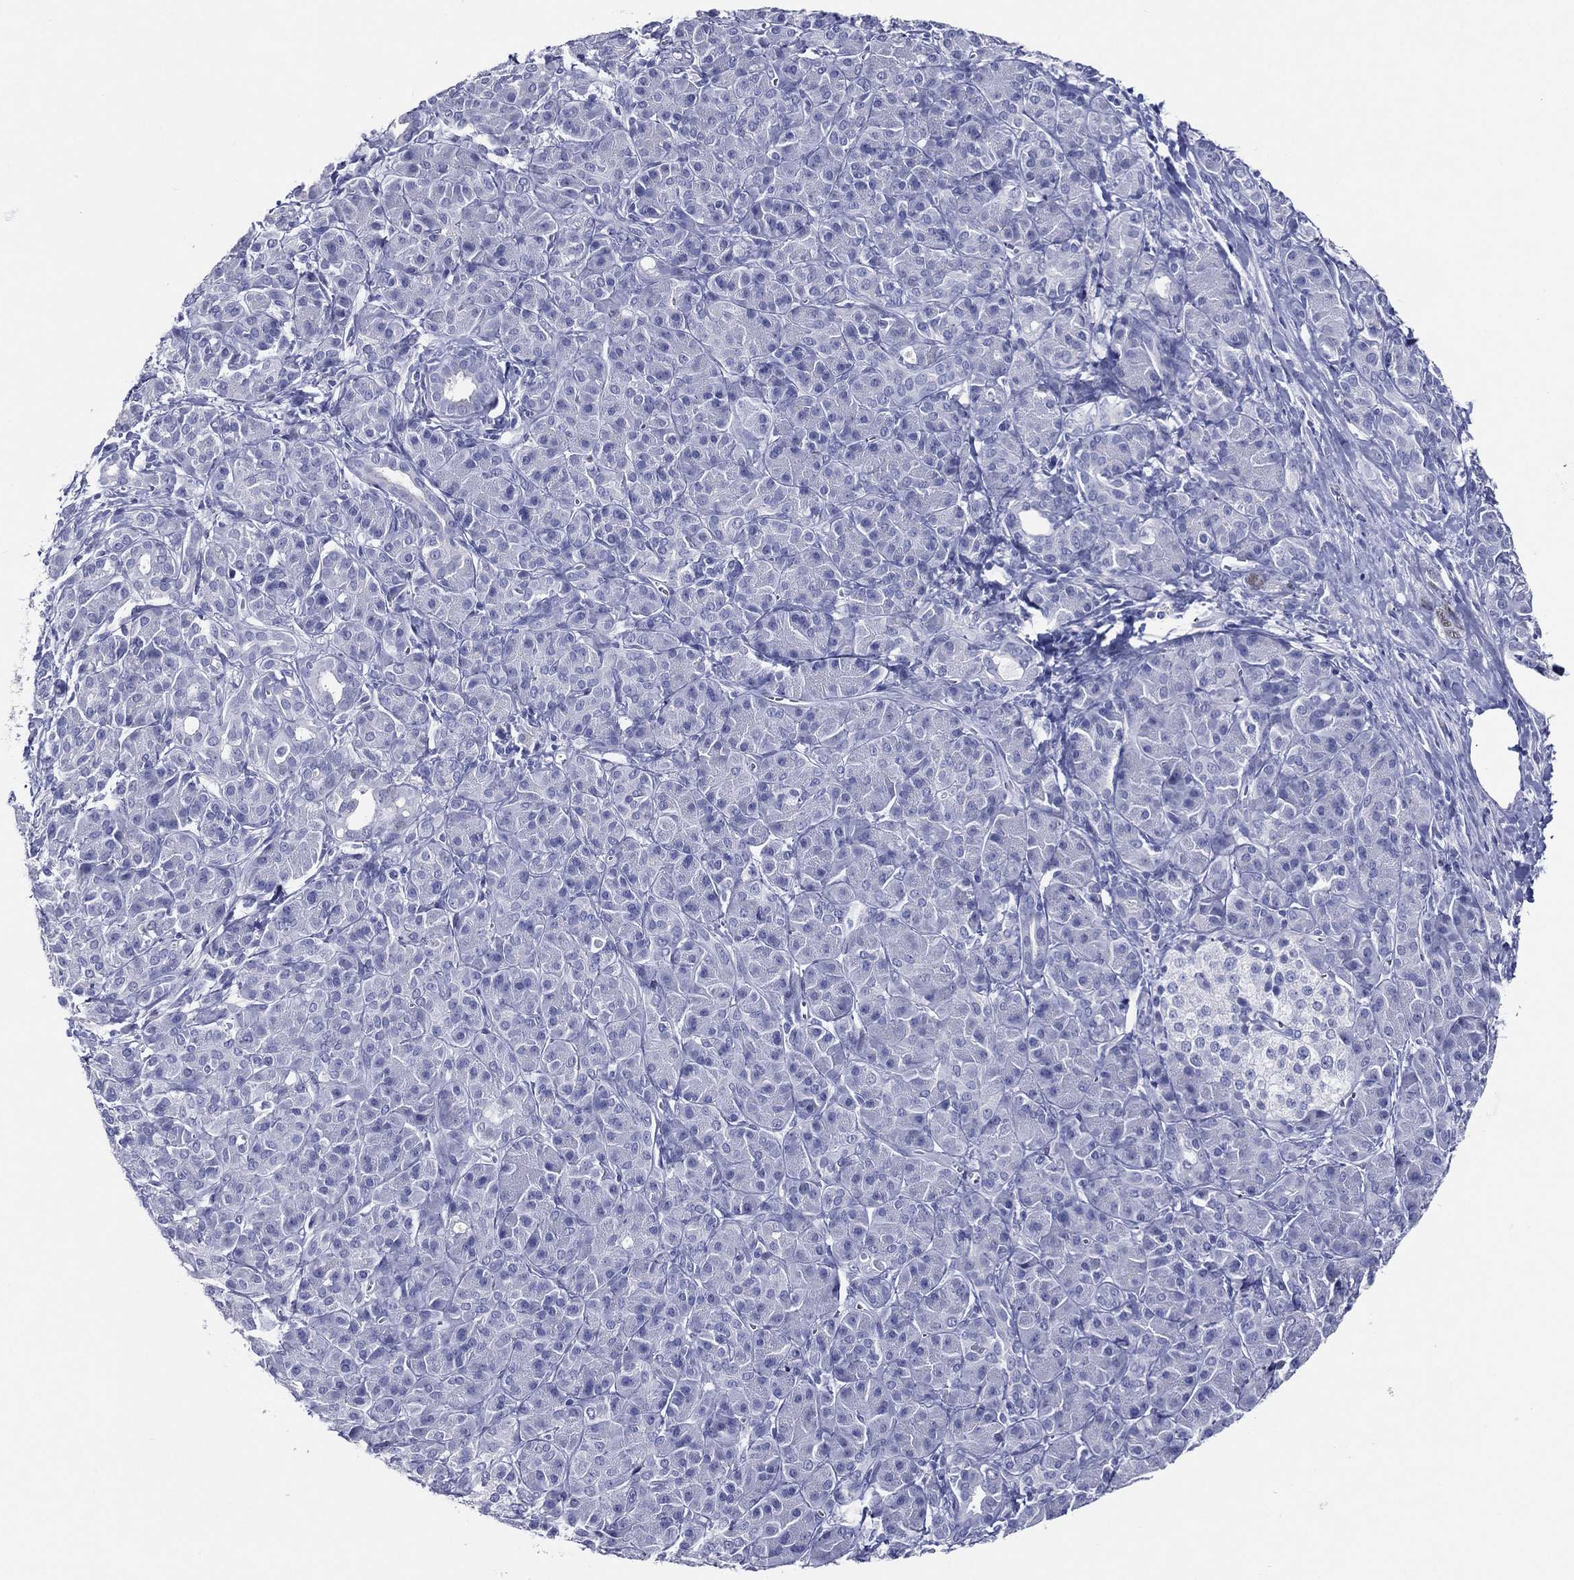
{"staining": {"intensity": "negative", "quantity": "none", "location": "none"}, "tissue": "pancreatic cancer", "cell_type": "Tumor cells", "image_type": "cancer", "snomed": [{"axis": "morphology", "description": "Adenocarcinoma, NOS"}, {"axis": "topography", "description": "Pancreas"}], "caption": "Adenocarcinoma (pancreatic) was stained to show a protein in brown. There is no significant positivity in tumor cells. The staining was performed using DAB (3,3'-diaminobenzidine) to visualize the protein expression in brown, while the nuclei were stained in blue with hematoxylin (Magnification: 20x).", "gene": "TFAP2A", "patient": {"sex": "male", "age": 61}}